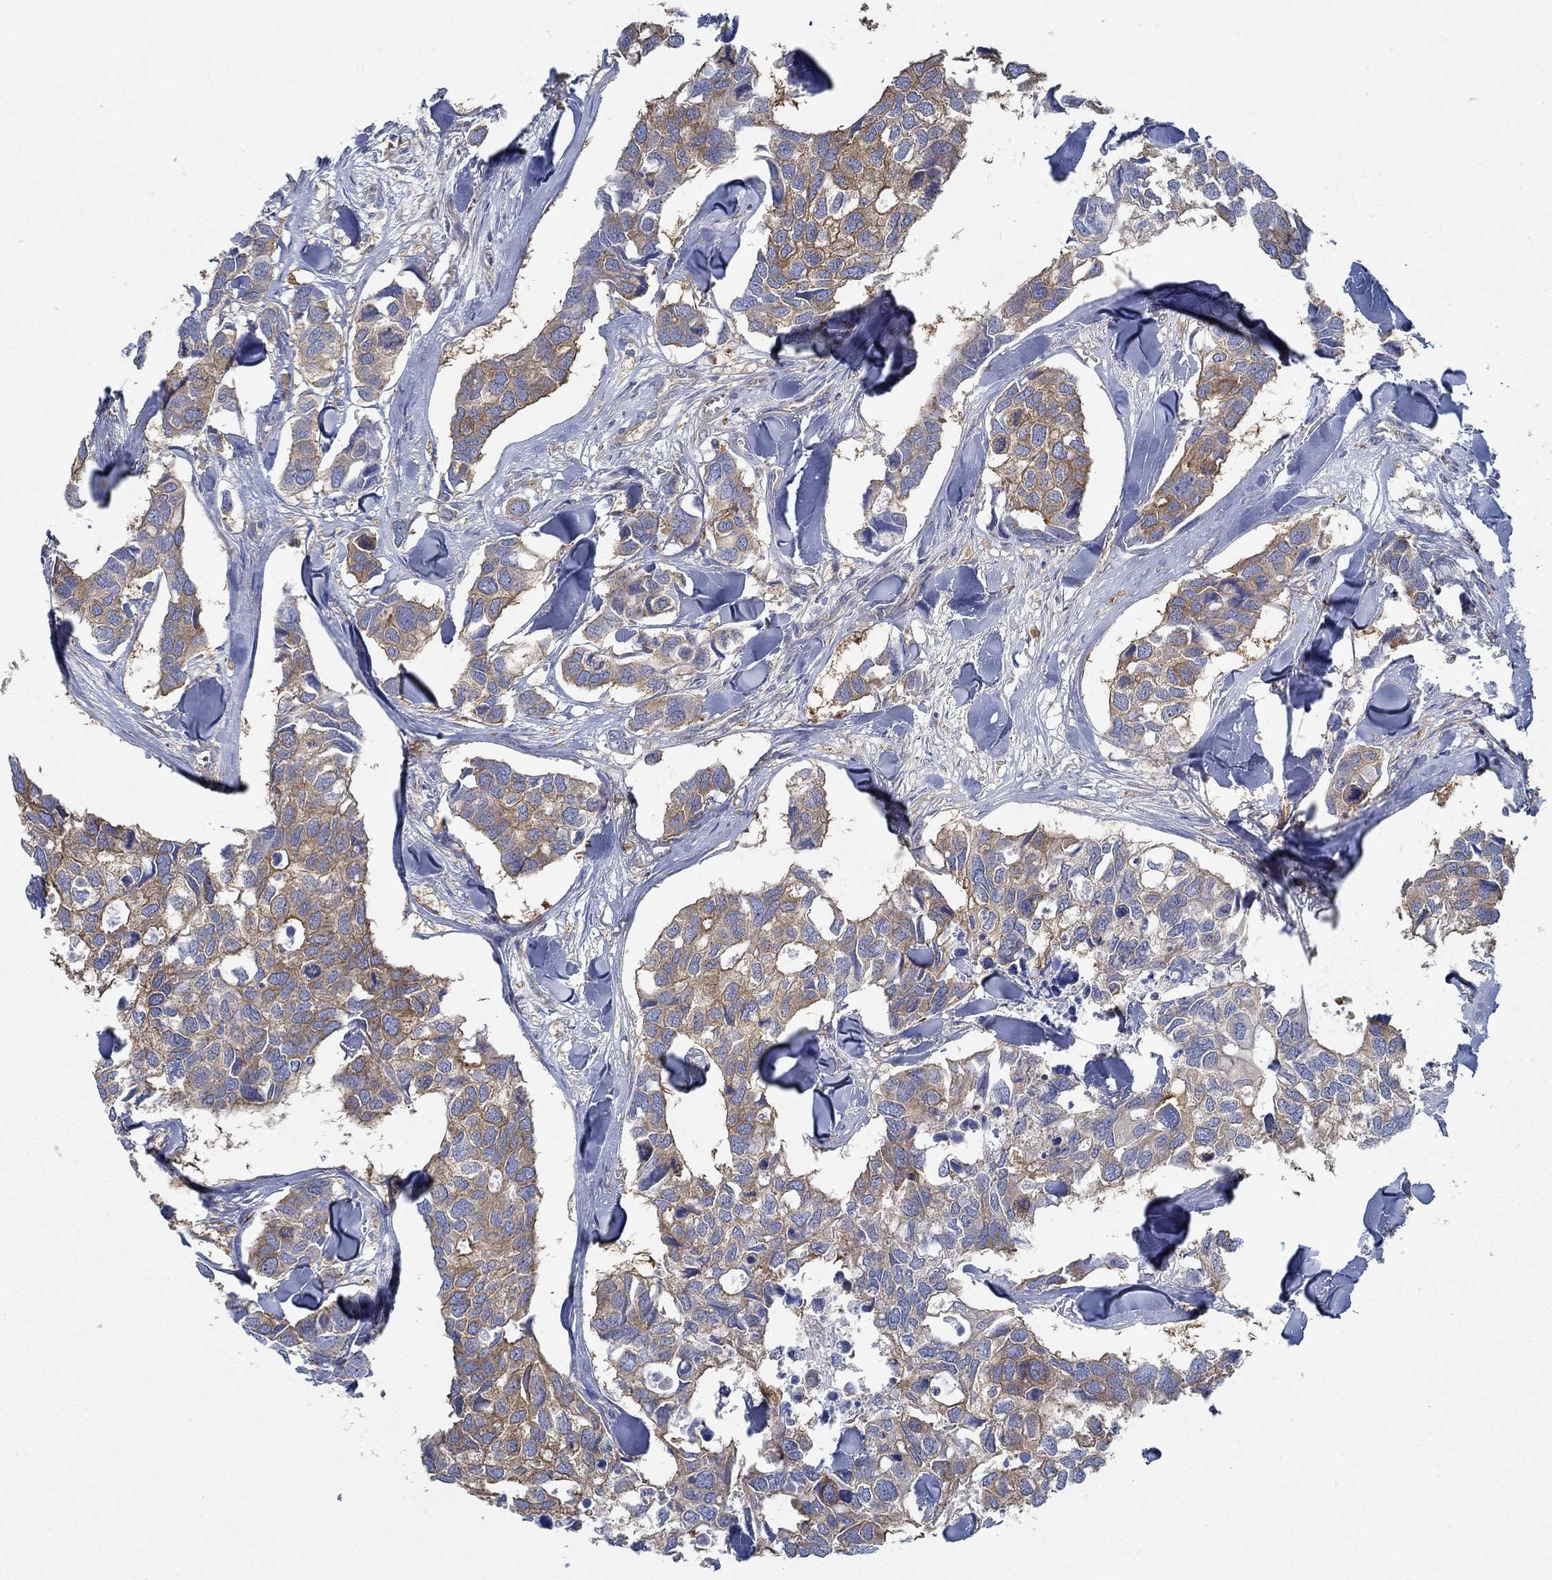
{"staining": {"intensity": "moderate", "quantity": ">75%", "location": "cytoplasmic/membranous"}, "tissue": "breast cancer", "cell_type": "Tumor cells", "image_type": "cancer", "snomed": [{"axis": "morphology", "description": "Duct carcinoma"}, {"axis": "topography", "description": "Breast"}], "caption": "IHC of breast intraductal carcinoma exhibits medium levels of moderate cytoplasmic/membranous expression in approximately >75% of tumor cells.", "gene": "SPAG9", "patient": {"sex": "female", "age": 83}}